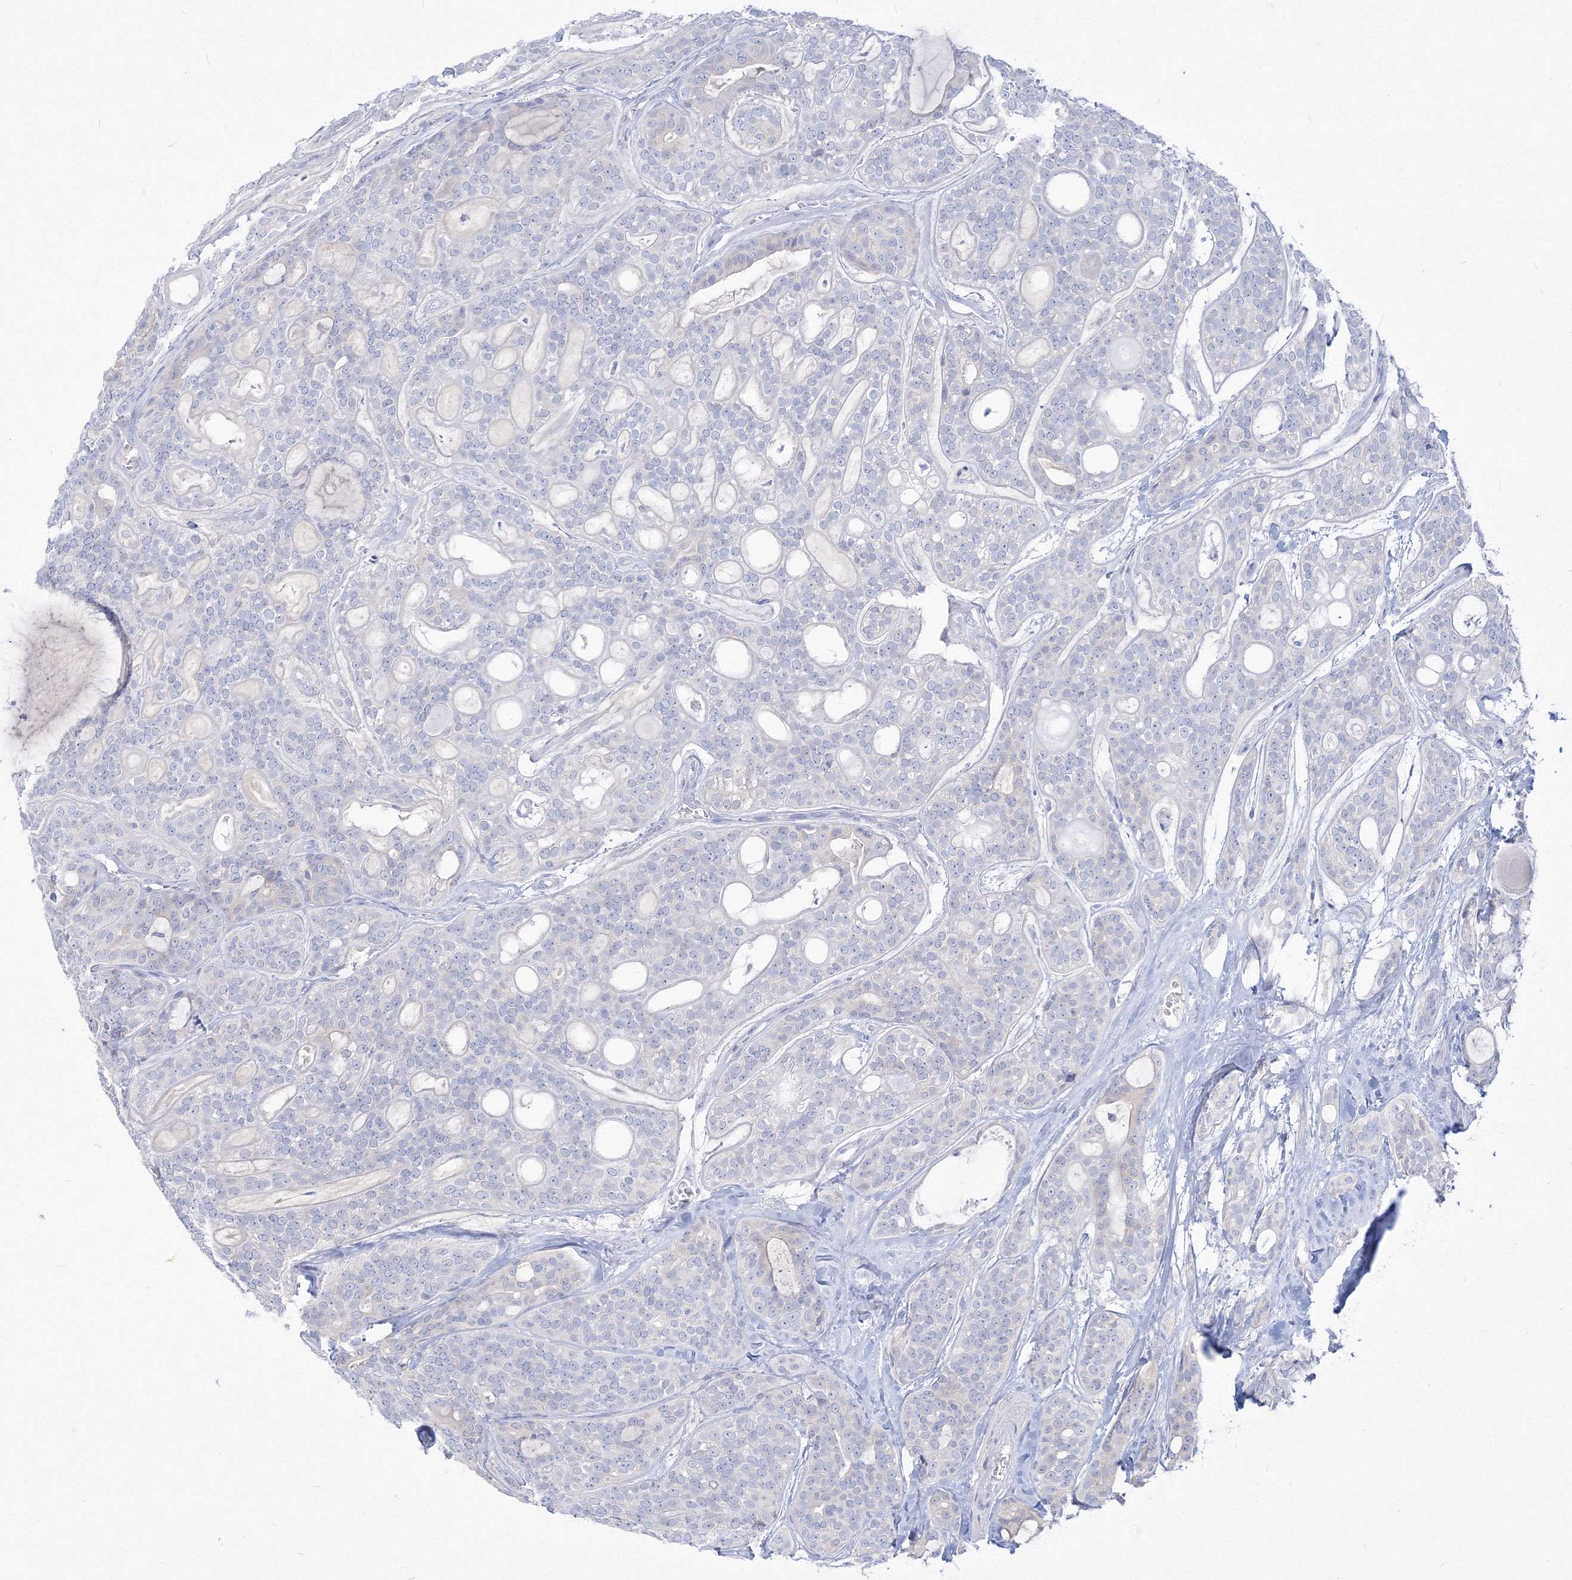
{"staining": {"intensity": "negative", "quantity": "none", "location": "none"}, "tissue": "head and neck cancer", "cell_type": "Tumor cells", "image_type": "cancer", "snomed": [{"axis": "morphology", "description": "Adenocarcinoma, NOS"}, {"axis": "topography", "description": "Head-Neck"}], "caption": "IHC histopathology image of human head and neck cancer (adenocarcinoma) stained for a protein (brown), which shows no staining in tumor cells. (DAB (3,3'-diaminobenzidine) IHC, high magnification).", "gene": "FBXL8", "patient": {"sex": "male", "age": 66}}